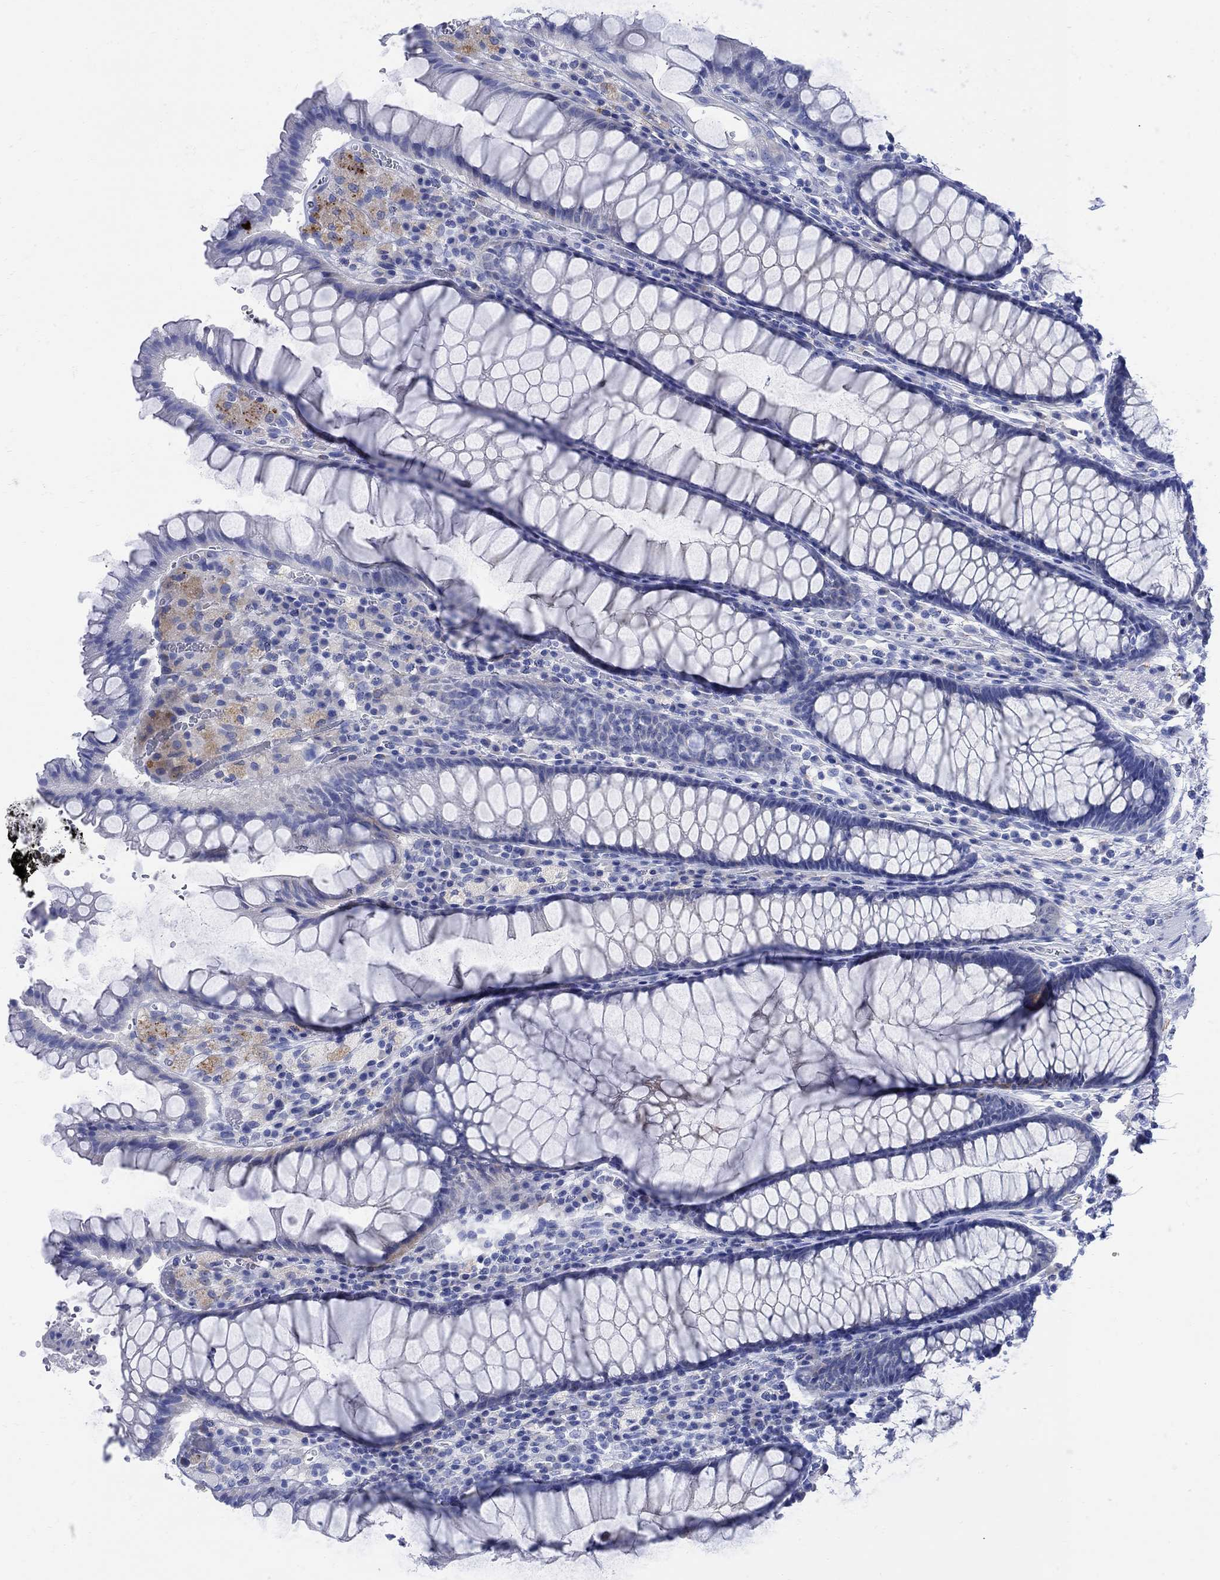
{"staining": {"intensity": "negative", "quantity": "none", "location": "none"}, "tissue": "rectum", "cell_type": "Glandular cells", "image_type": "normal", "snomed": [{"axis": "morphology", "description": "Normal tissue, NOS"}, {"axis": "topography", "description": "Rectum"}], "caption": "Human rectum stained for a protein using IHC shows no staining in glandular cells.", "gene": "MYL1", "patient": {"sex": "female", "age": 68}}